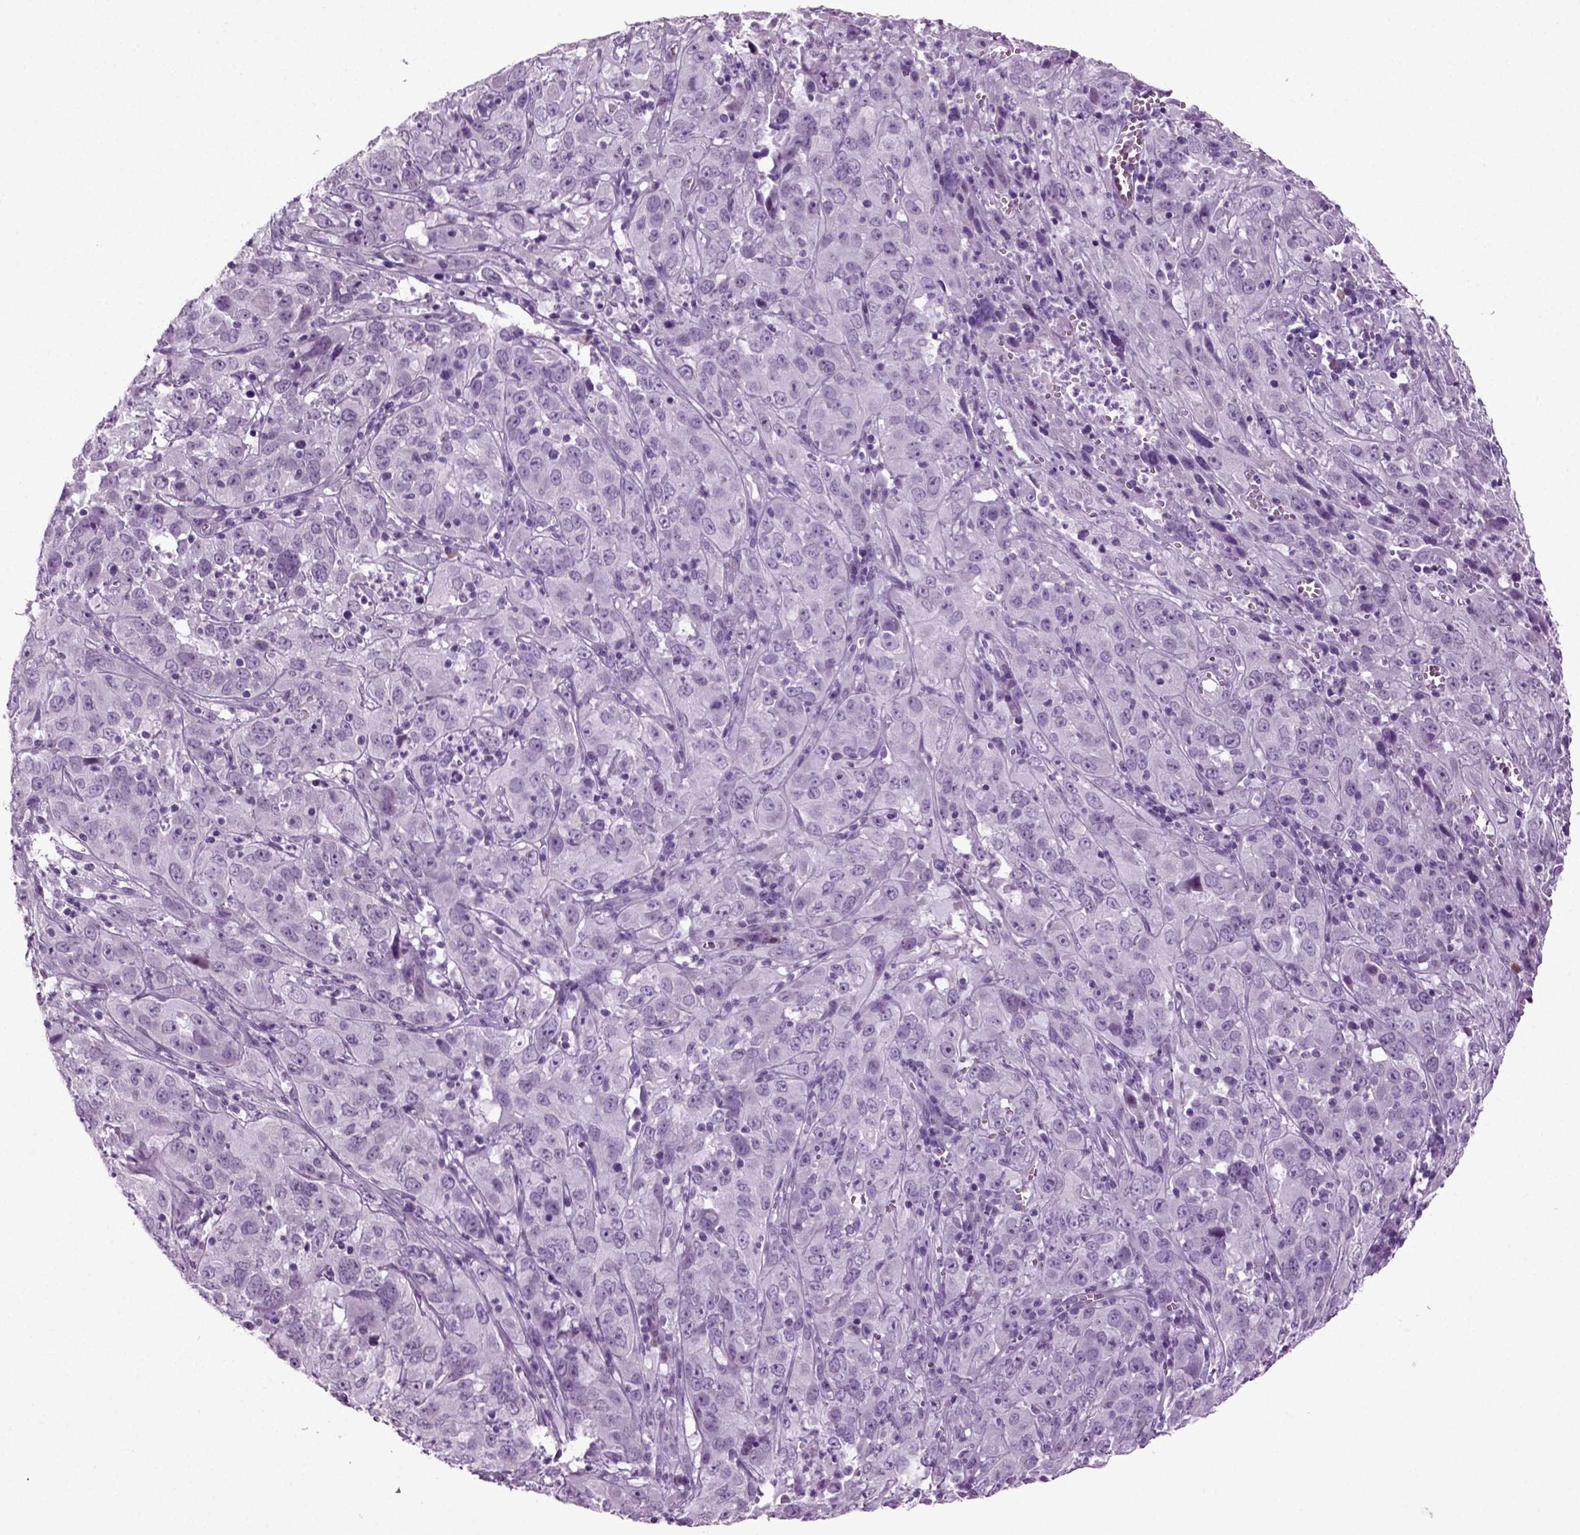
{"staining": {"intensity": "negative", "quantity": "none", "location": "none"}, "tissue": "cervical cancer", "cell_type": "Tumor cells", "image_type": "cancer", "snomed": [{"axis": "morphology", "description": "Squamous cell carcinoma, NOS"}, {"axis": "topography", "description": "Cervix"}], "caption": "Squamous cell carcinoma (cervical) stained for a protein using immunohistochemistry (IHC) reveals no expression tumor cells.", "gene": "PRLH", "patient": {"sex": "female", "age": 32}}